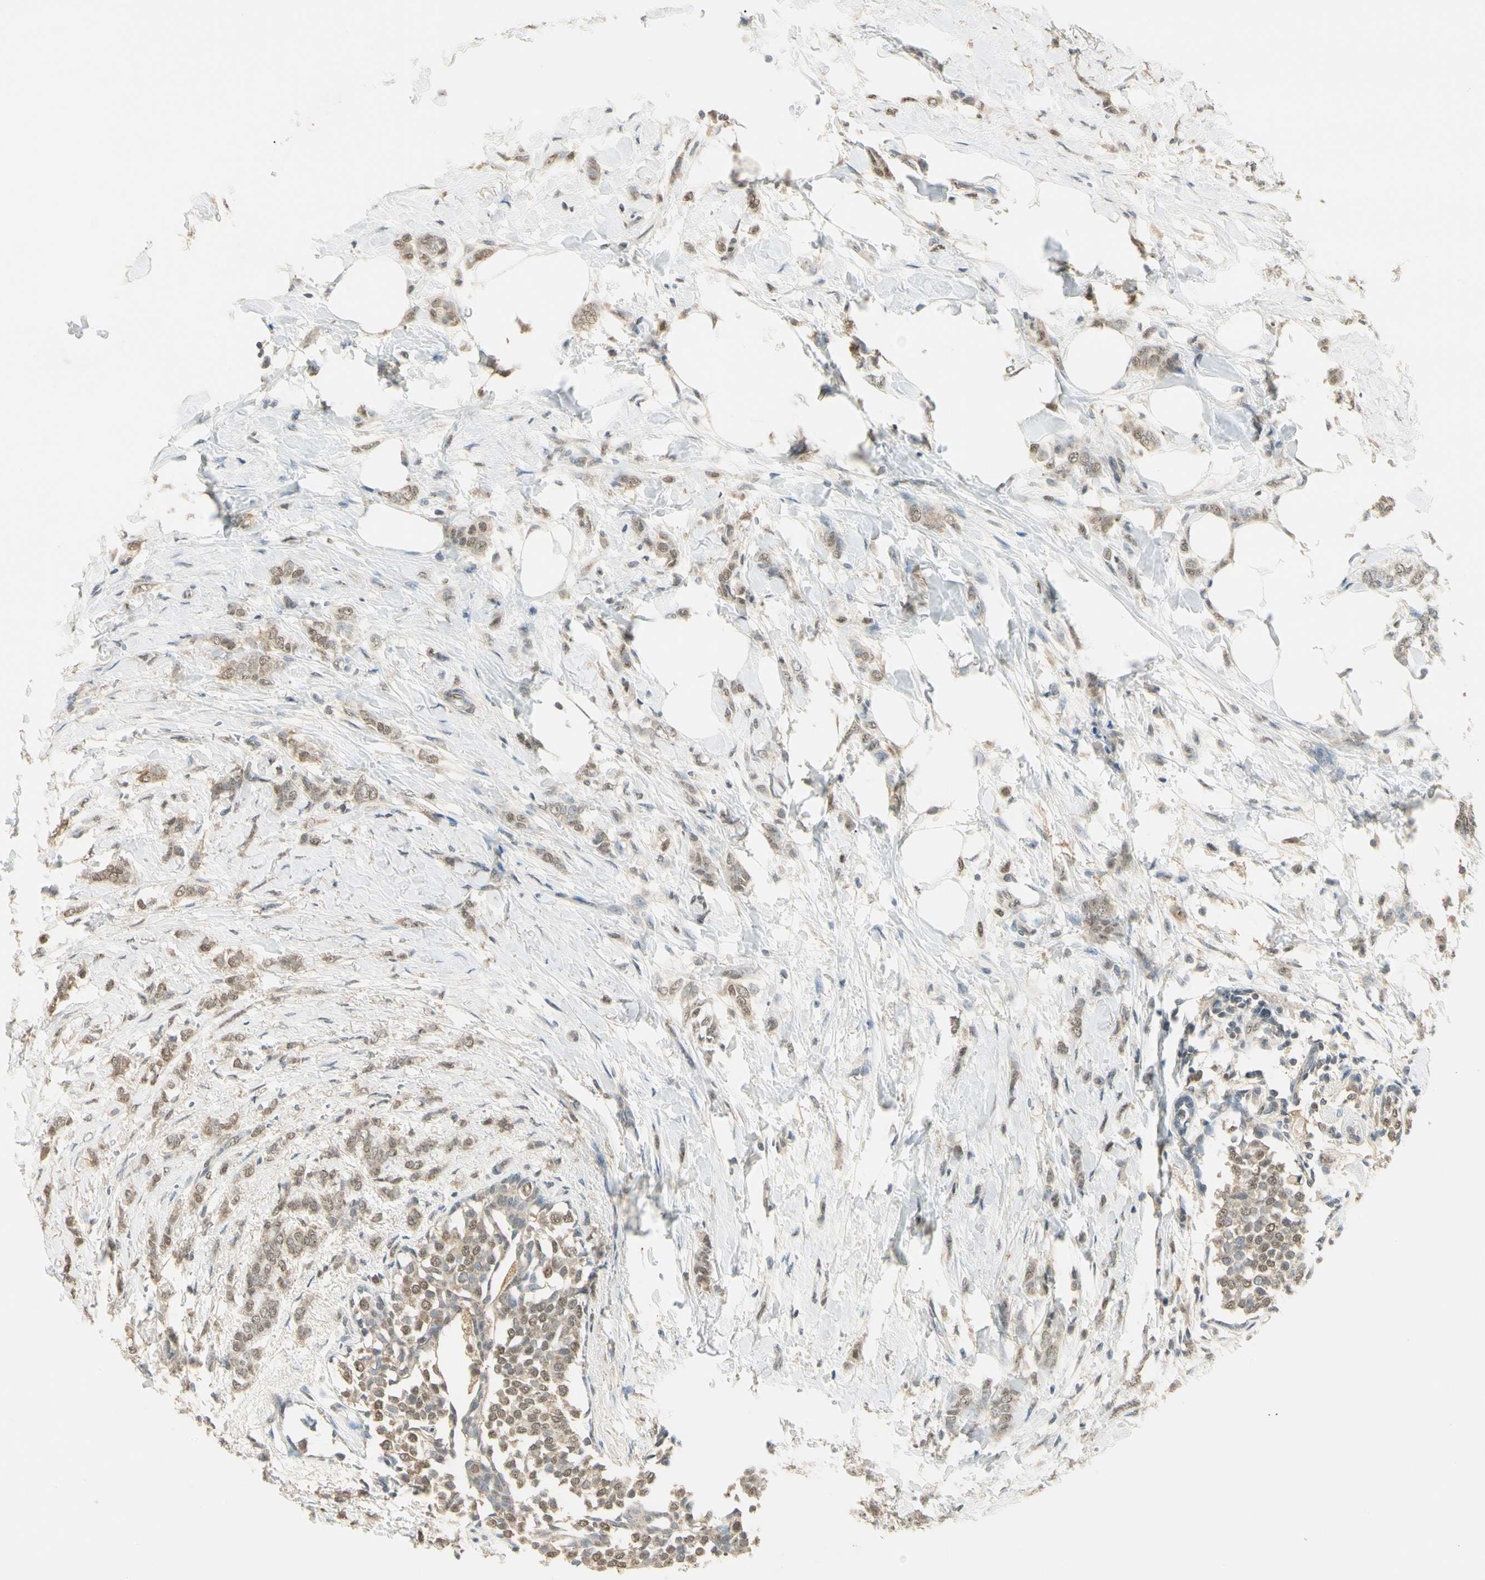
{"staining": {"intensity": "weak", "quantity": ">75%", "location": "cytoplasmic/membranous,nuclear"}, "tissue": "breast cancer", "cell_type": "Tumor cells", "image_type": "cancer", "snomed": [{"axis": "morphology", "description": "Lobular carcinoma, in situ"}, {"axis": "morphology", "description": "Lobular carcinoma"}, {"axis": "topography", "description": "Breast"}], "caption": "Brown immunohistochemical staining in breast cancer (lobular carcinoma) shows weak cytoplasmic/membranous and nuclear staining in approximately >75% of tumor cells.", "gene": "SGCA", "patient": {"sex": "female", "age": 41}}